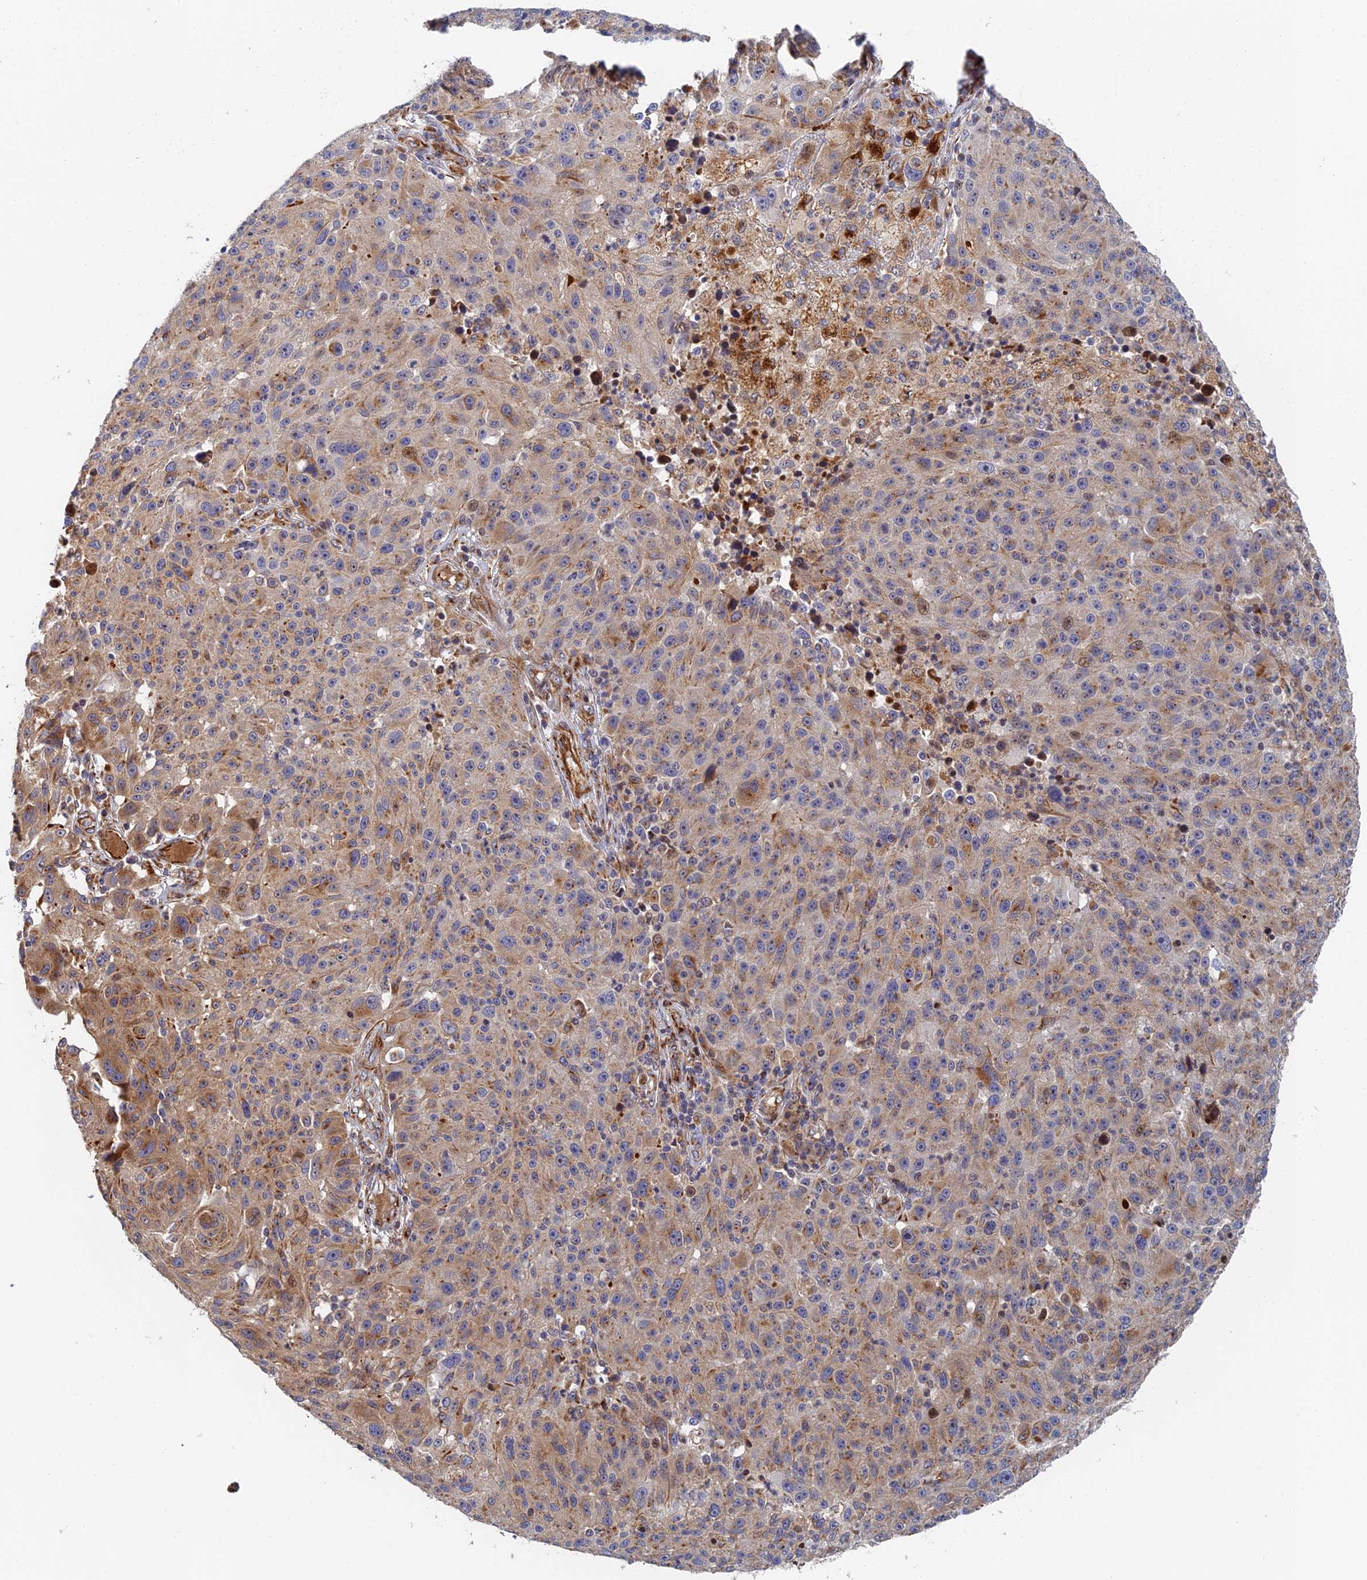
{"staining": {"intensity": "weak", "quantity": "25%-75%", "location": "cytoplasmic/membranous"}, "tissue": "melanoma", "cell_type": "Tumor cells", "image_type": "cancer", "snomed": [{"axis": "morphology", "description": "Malignant melanoma, NOS"}, {"axis": "topography", "description": "Skin"}], "caption": "Malignant melanoma tissue reveals weak cytoplasmic/membranous staining in about 25%-75% of tumor cells, visualized by immunohistochemistry.", "gene": "PPP2R3C", "patient": {"sex": "male", "age": 53}}